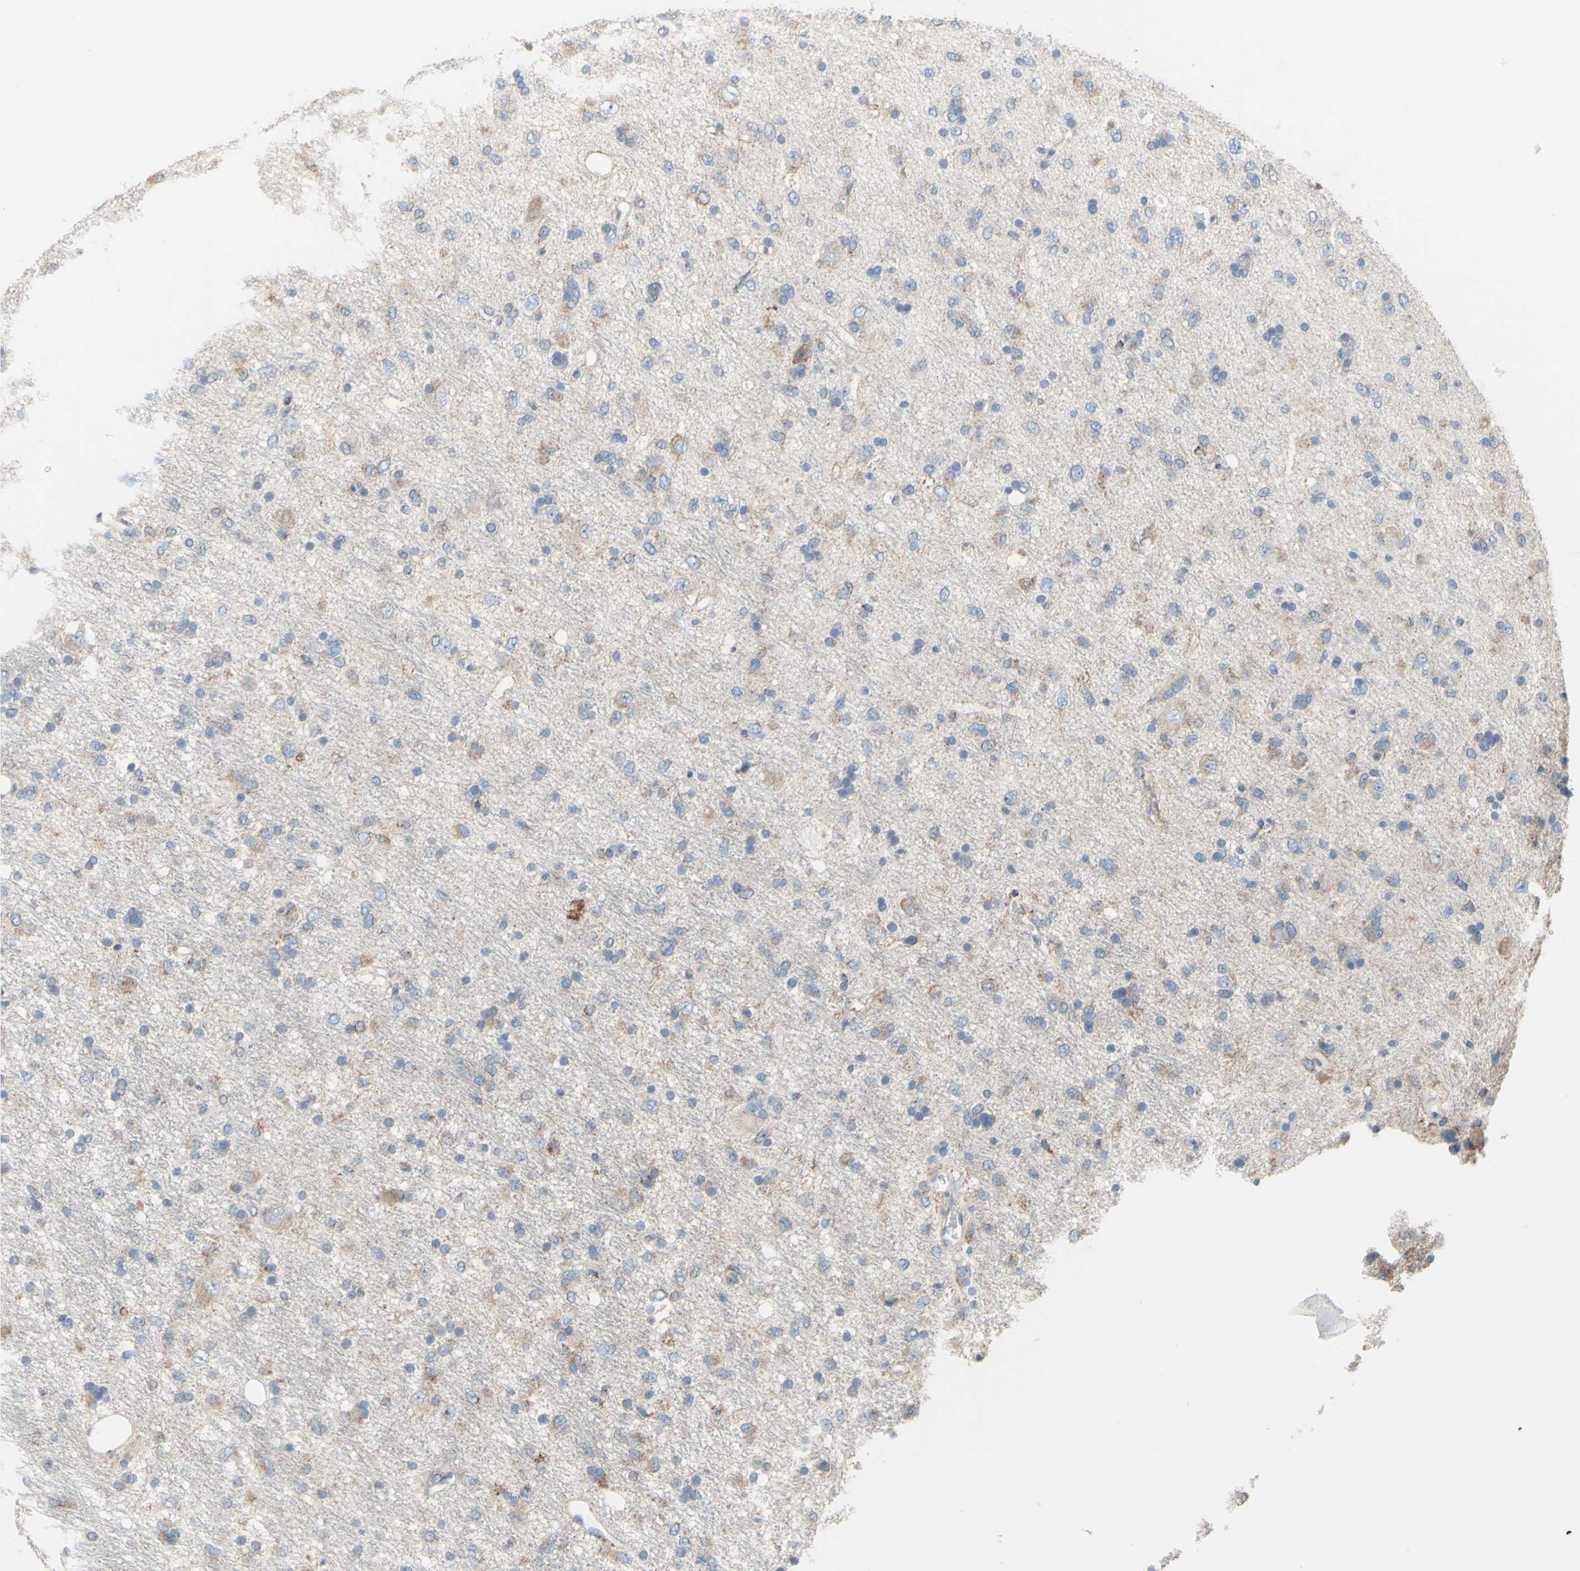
{"staining": {"intensity": "weak", "quantity": "25%-75%", "location": "cytoplasmic/membranous"}, "tissue": "glioma", "cell_type": "Tumor cells", "image_type": "cancer", "snomed": [{"axis": "morphology", "description": "Glioma, malignant, Low grade"}, {"axis": "topography", "description": "Brain"}], "caption": "Immunohistochemical staining of human malignant glioma (low-grade) shows low levels of weak cytoplasmic/membranous protein staining in about 25%-75% of tumor cells.", "gene": "AGPAT5", "patient": {"sex": "male", "age": 77}}